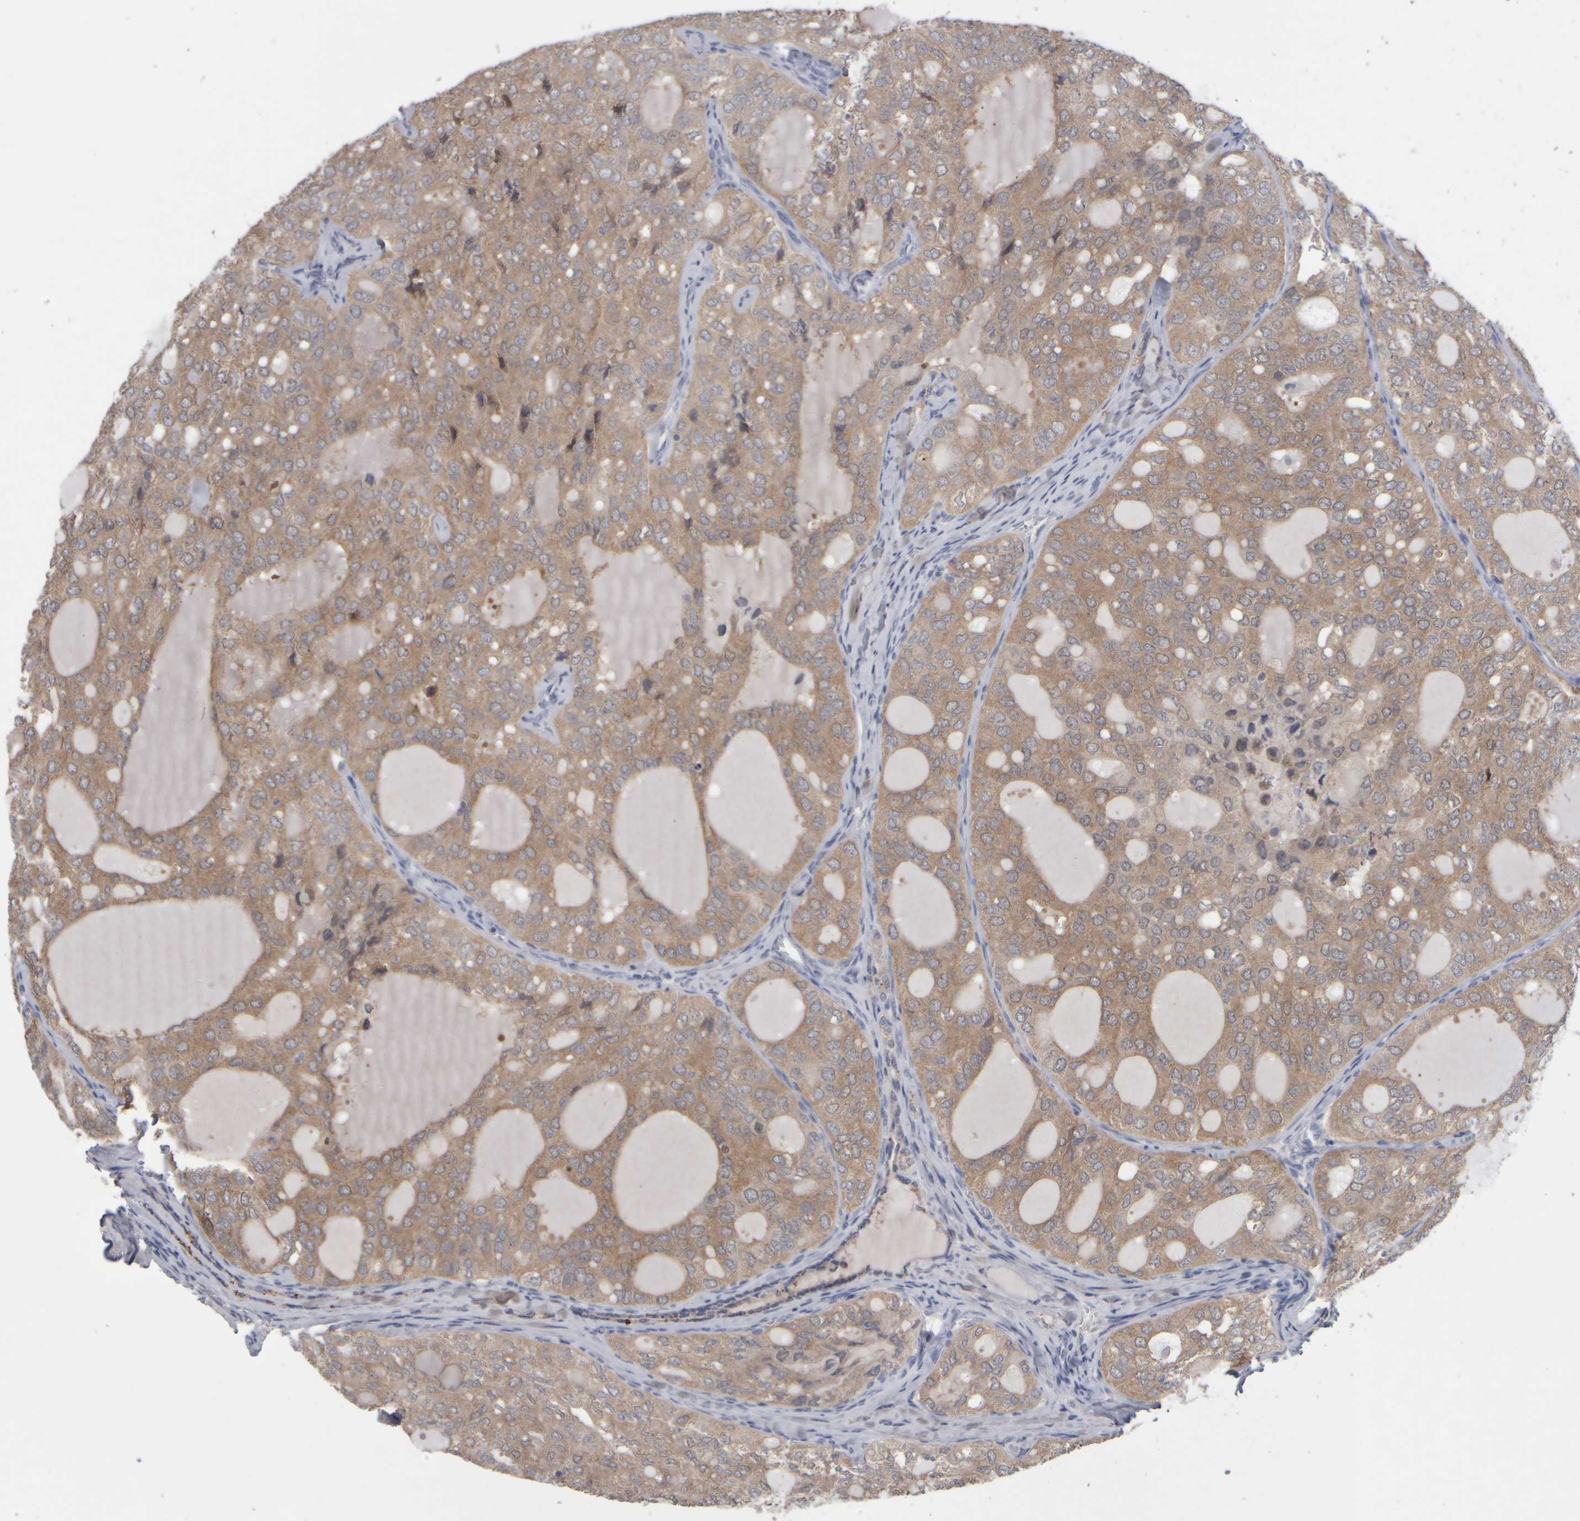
{"staining": {"intensity": "moderate", "quantity": ">75%", "location": "cytoplasmic/membranous"}, "tissue": "thyroid cancer", "cell_type": "Tumor cells", "image_type": "cancer", "snomed": [{"axis": "morphology", "description": "Follicular adenoma carcinoma, NOS"}, {"axis": "topography", "description": "Thyroid gland"}], "caption": "Human thyroid cancer stained for a protein (brown) exhibits moderate cytoplasmic/membranous positive expression in about >75% of tumor cells.", "gene": "EPHX2", "patient": {"sex": "male", "age": 75}}